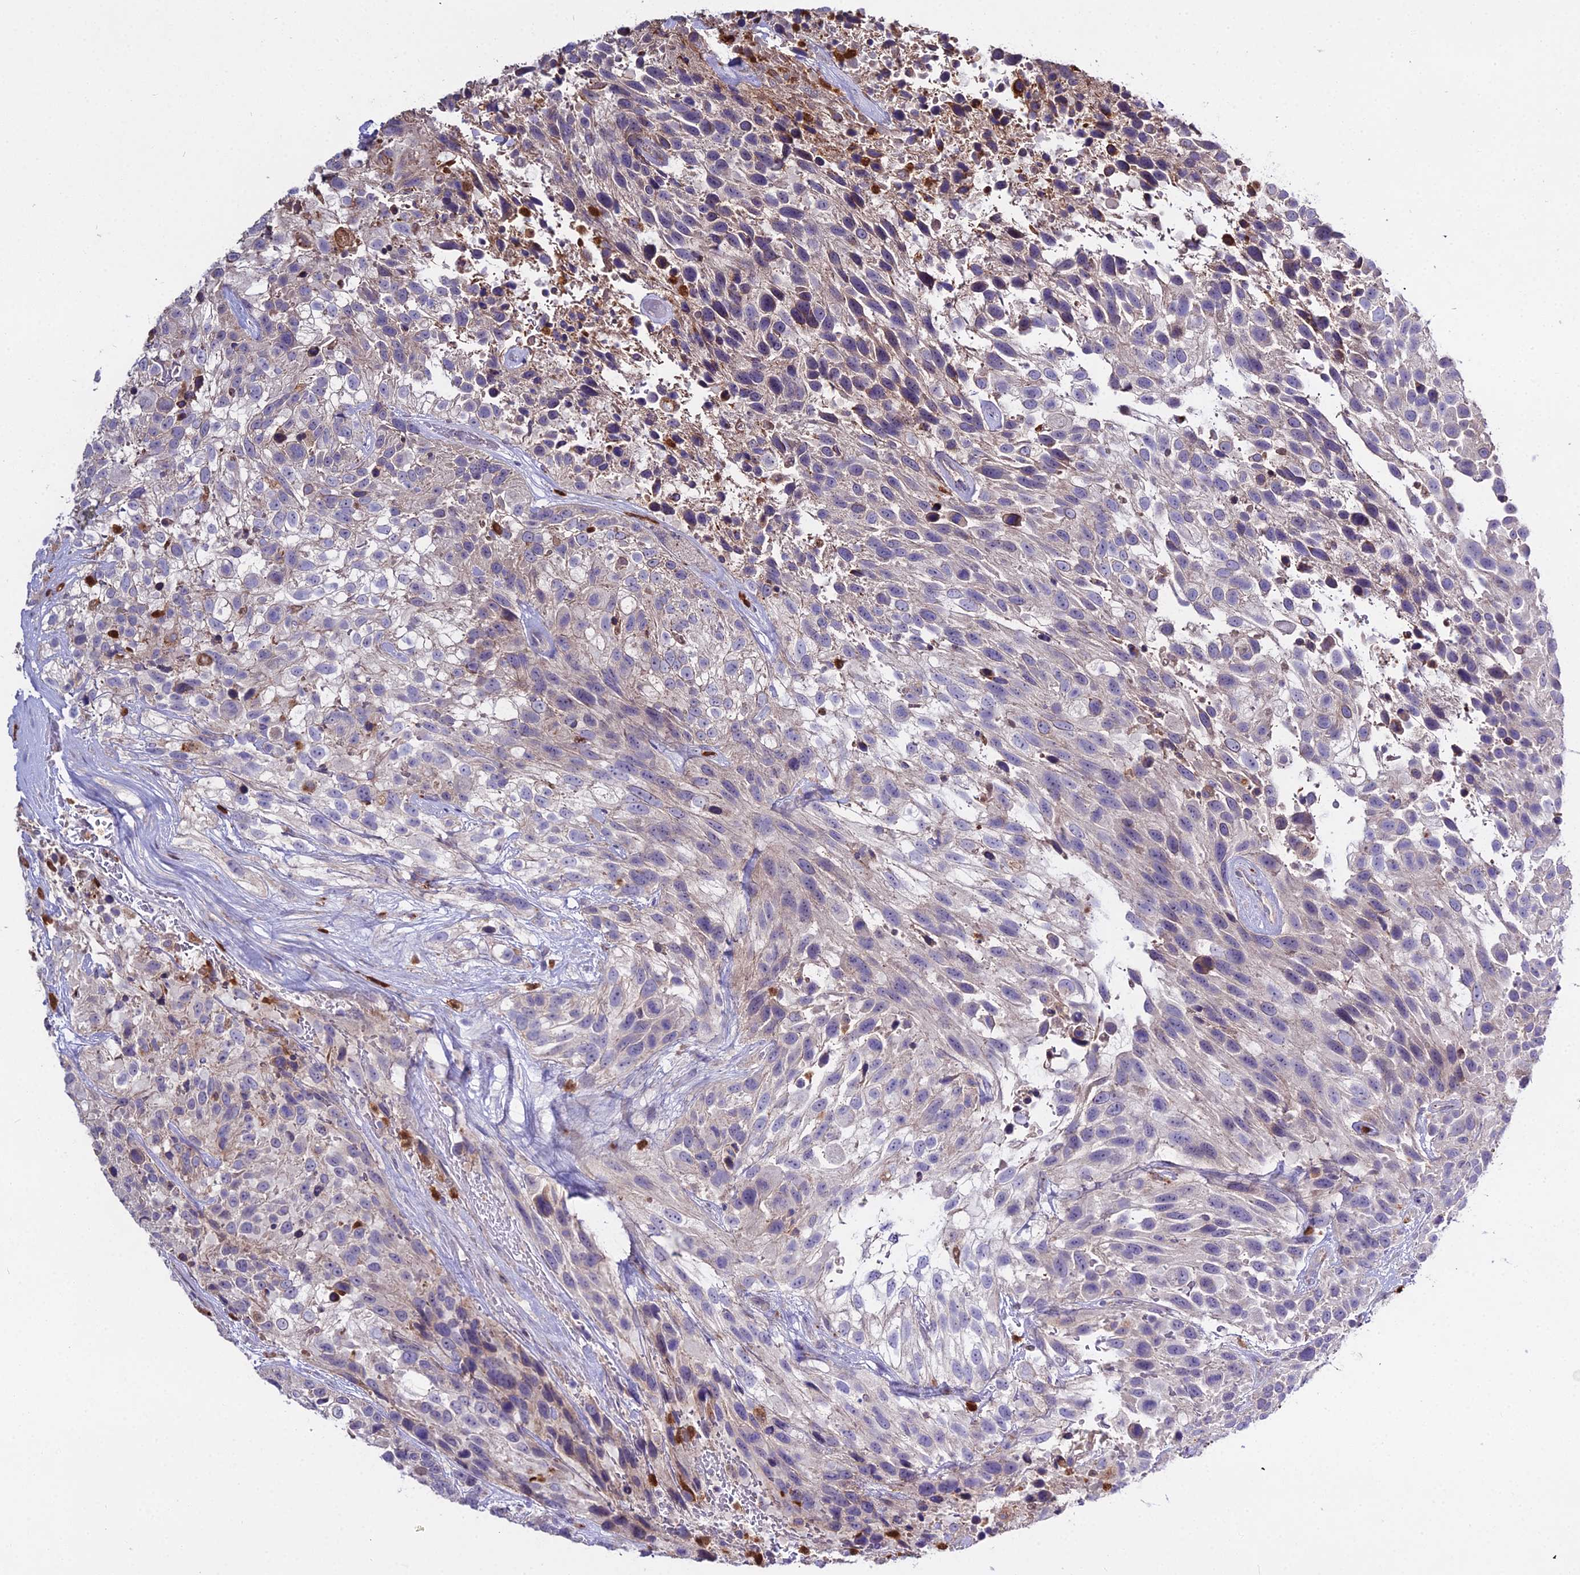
{"staining": {"intensity": "weak", "quantity": "<25%", "location": "cytoplasmic/membranous"}, "tissue": "urothelial cancer", "cell_type": "Tumor cells", "image_type": "cancer", "snomed": [{"axis": "morphology", "description": "Urothelial carcinoma, High grade"}, {"axis": "topography", "description": "Urinary bladder"}], "caption": "There is no significant staining in tumor cells of urothelial cancer. (Stains: DAB (3,3'-diaminobenzidine) IHC with hematoxylin counter stain, Microscopy: brightfield microscopy at high magnification).", "gene": "EID2", "patient": {"sex": "female", "age": 70}}